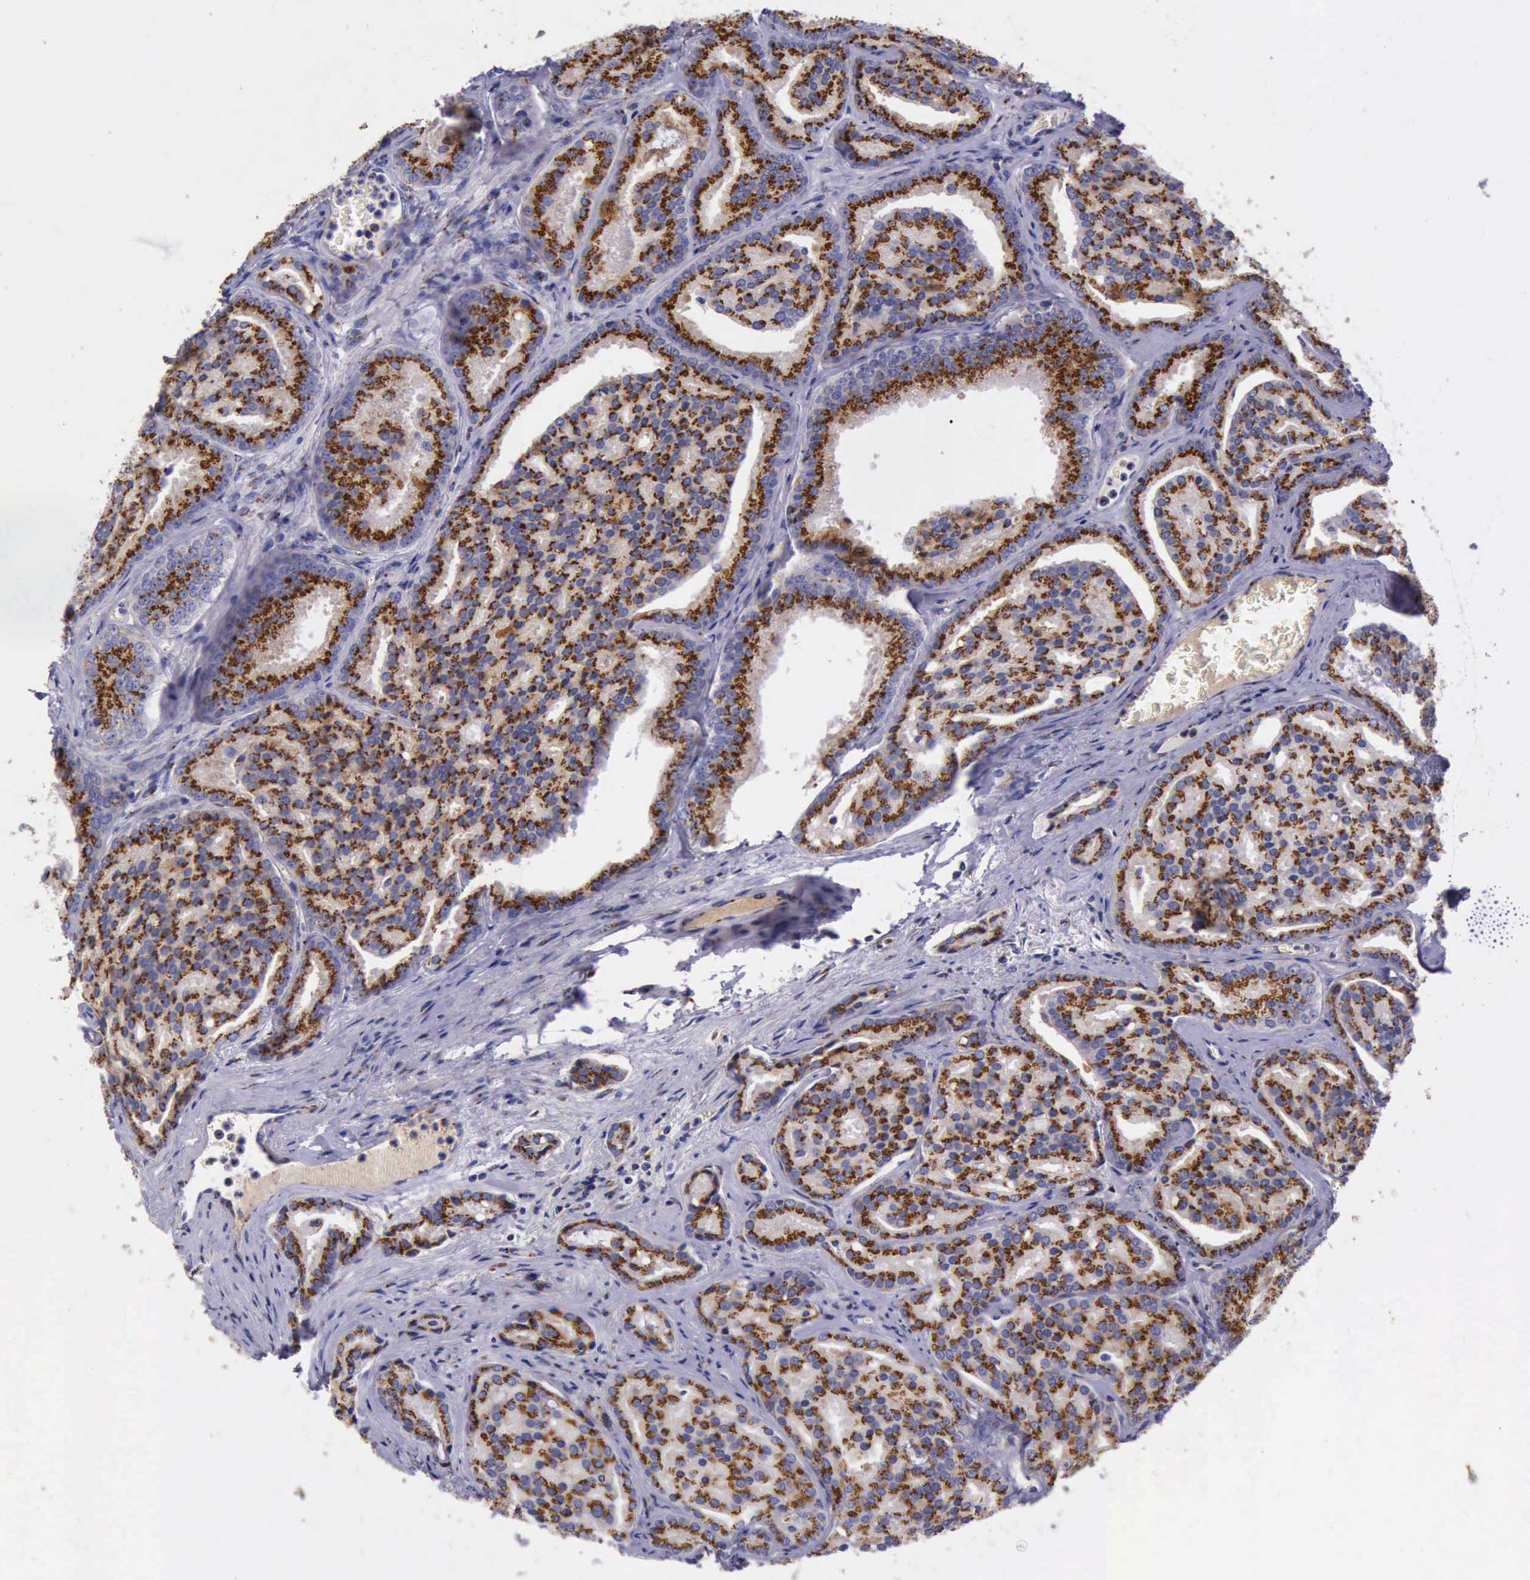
{"staining": {"intensity": "strong", "quantity": ">75%", "location": "cytoplasmic/membranous"}, "tissue": "prostate cancer", "cell_type": "Tumor cells", "image_type": "cancer", "snomed": [{"axis": "morphology", "description": "Adenocarcinoma, High grade"}, {"axis": "topography", "description": "Prostate"}], "caption": "Prostate cancer was stained to show a protein in brown. There is high levels of strong cytoplasmic/membranous staining in about >75% of tumor cells. The staining is performed using DAB (3,3'-diaminobenzidine) brown chromogen to label protein expression. The nuclei are counter-stained blue using hematoxylin.", "gene": "GOLGA5", "patient": {"sex": "male", "age": 64}}